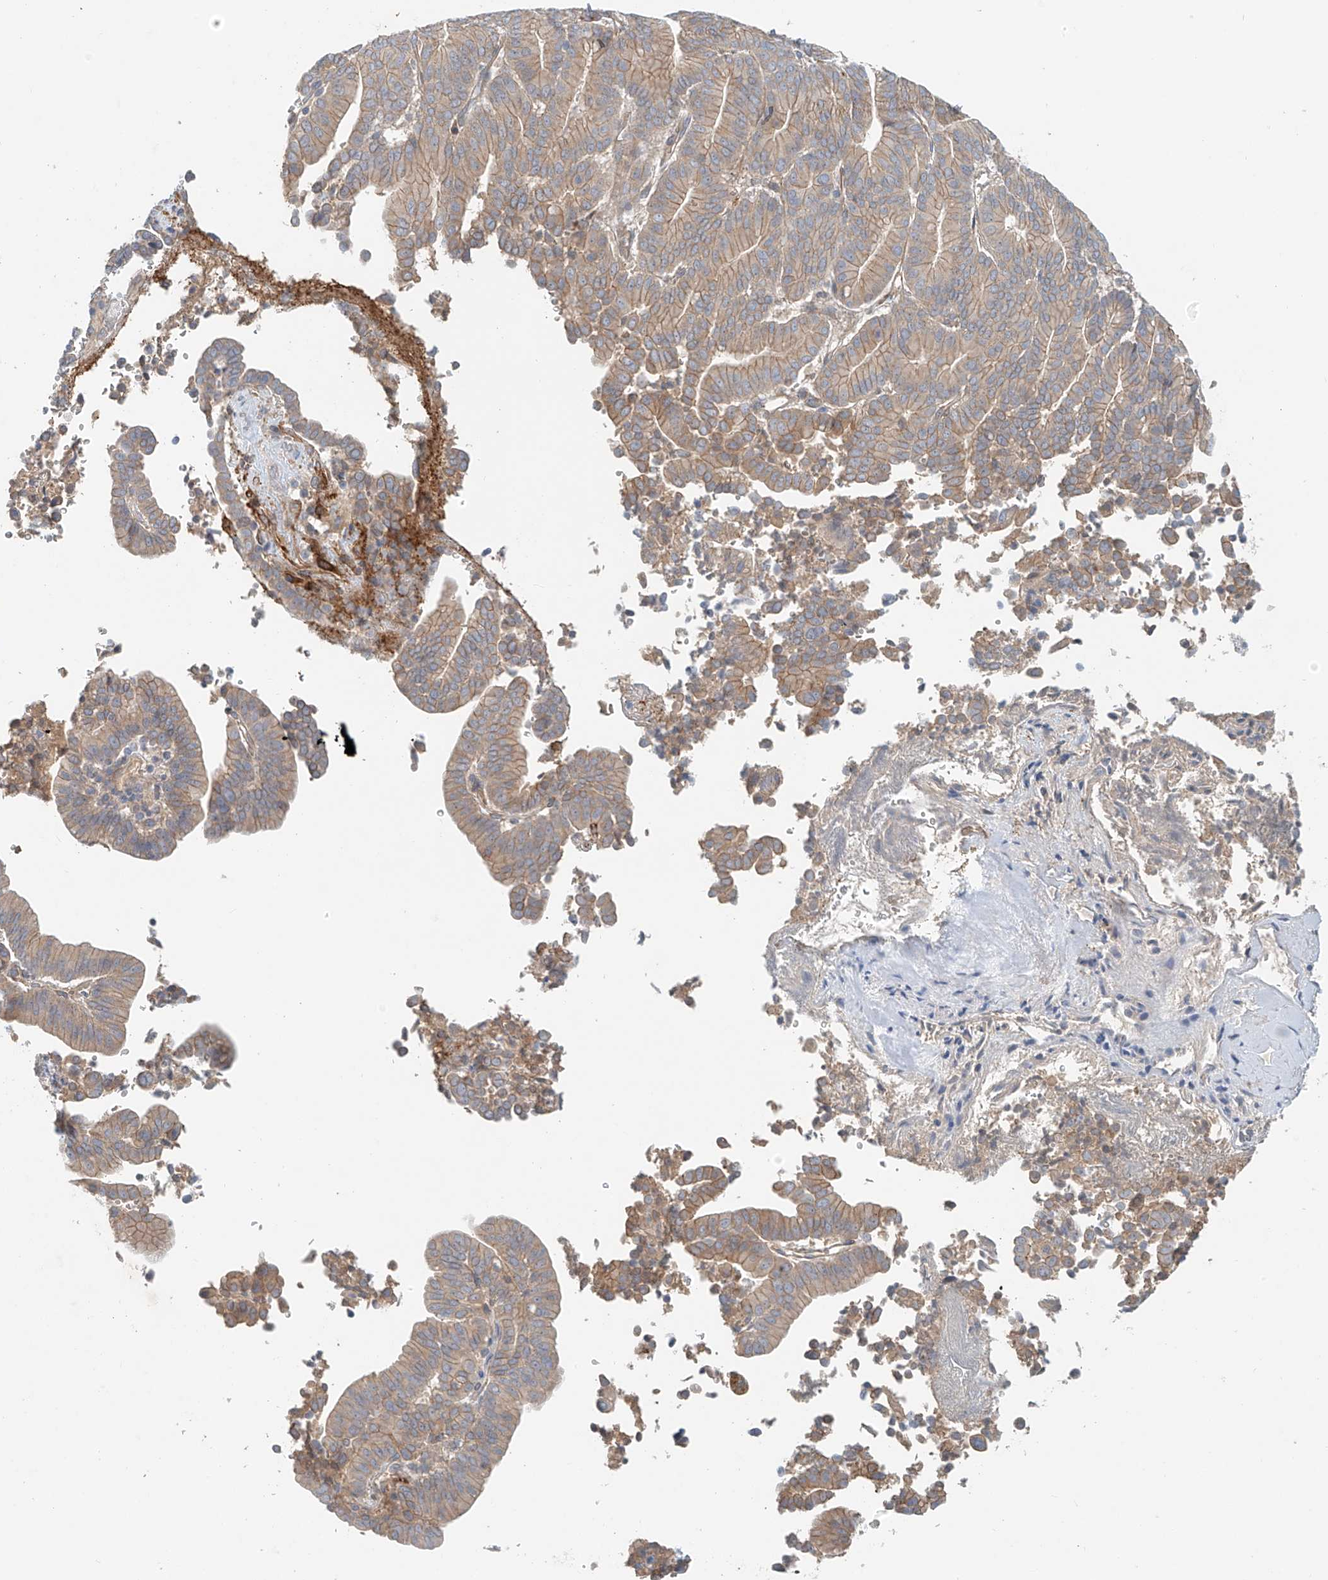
{"staining": {"intensity": "moderate", "quantity": "25%-75%", "location": "cytoplasmic/membranous"}, "tissue": "liver cancer", "cell_type": "Tumor cells", "image_type": "cancer", "snomed": [{"axis": "morphology", "description": "Cholangiocarcinoma"}, {"axis": "topography", "description": "Liver"}], "caption": "Liver cancer (cholangiocarcinoma) stained with a protein marker demonstrates moderate staining in tumor cells.", "gene": "LYRM9", "patient": {"sex": "female", "age": 75}}